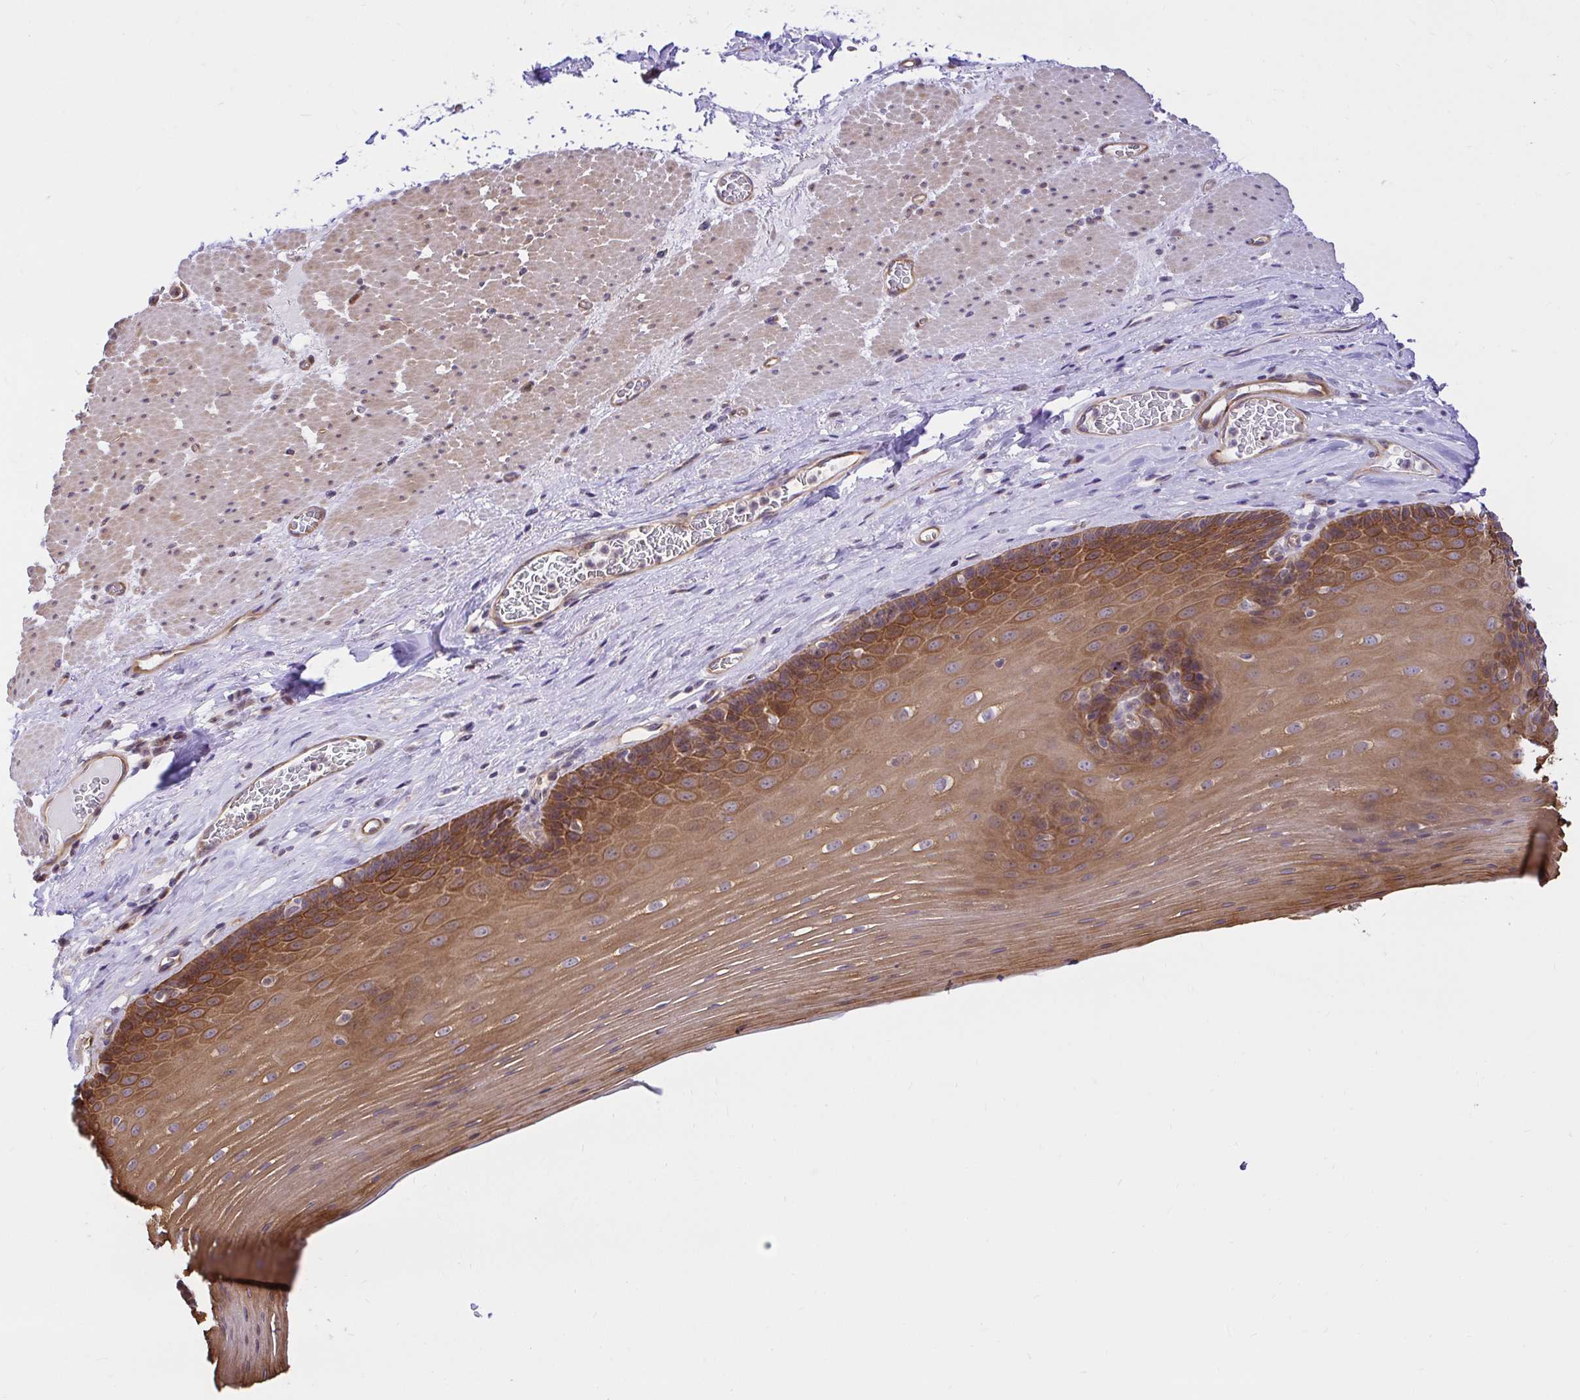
{"staining": {"intensity": "moderate", "quantity": ">75%", "location": "cytoplasmic/membranous"}, "tissue": "esophagus", "cell_type": "Squamous epithelial cells", "image_type": "normal", "snomed": [{"axis": "morphology", "description": "Normal tissue, NOS"}, {"axis": "topography", "description": "Esophagus"}], "caption": "Immunohistochemistry (IHC) of benign esophagus demonstrates medium levels of moderate cytoplasmic/membranous positivity in approximately >75% of squamous epithelial cells. (Brightfield microscopy of DAB IHC at high magnification).", "gene": "TRIM55", "patient": {"sex": "male", "age": 62}}